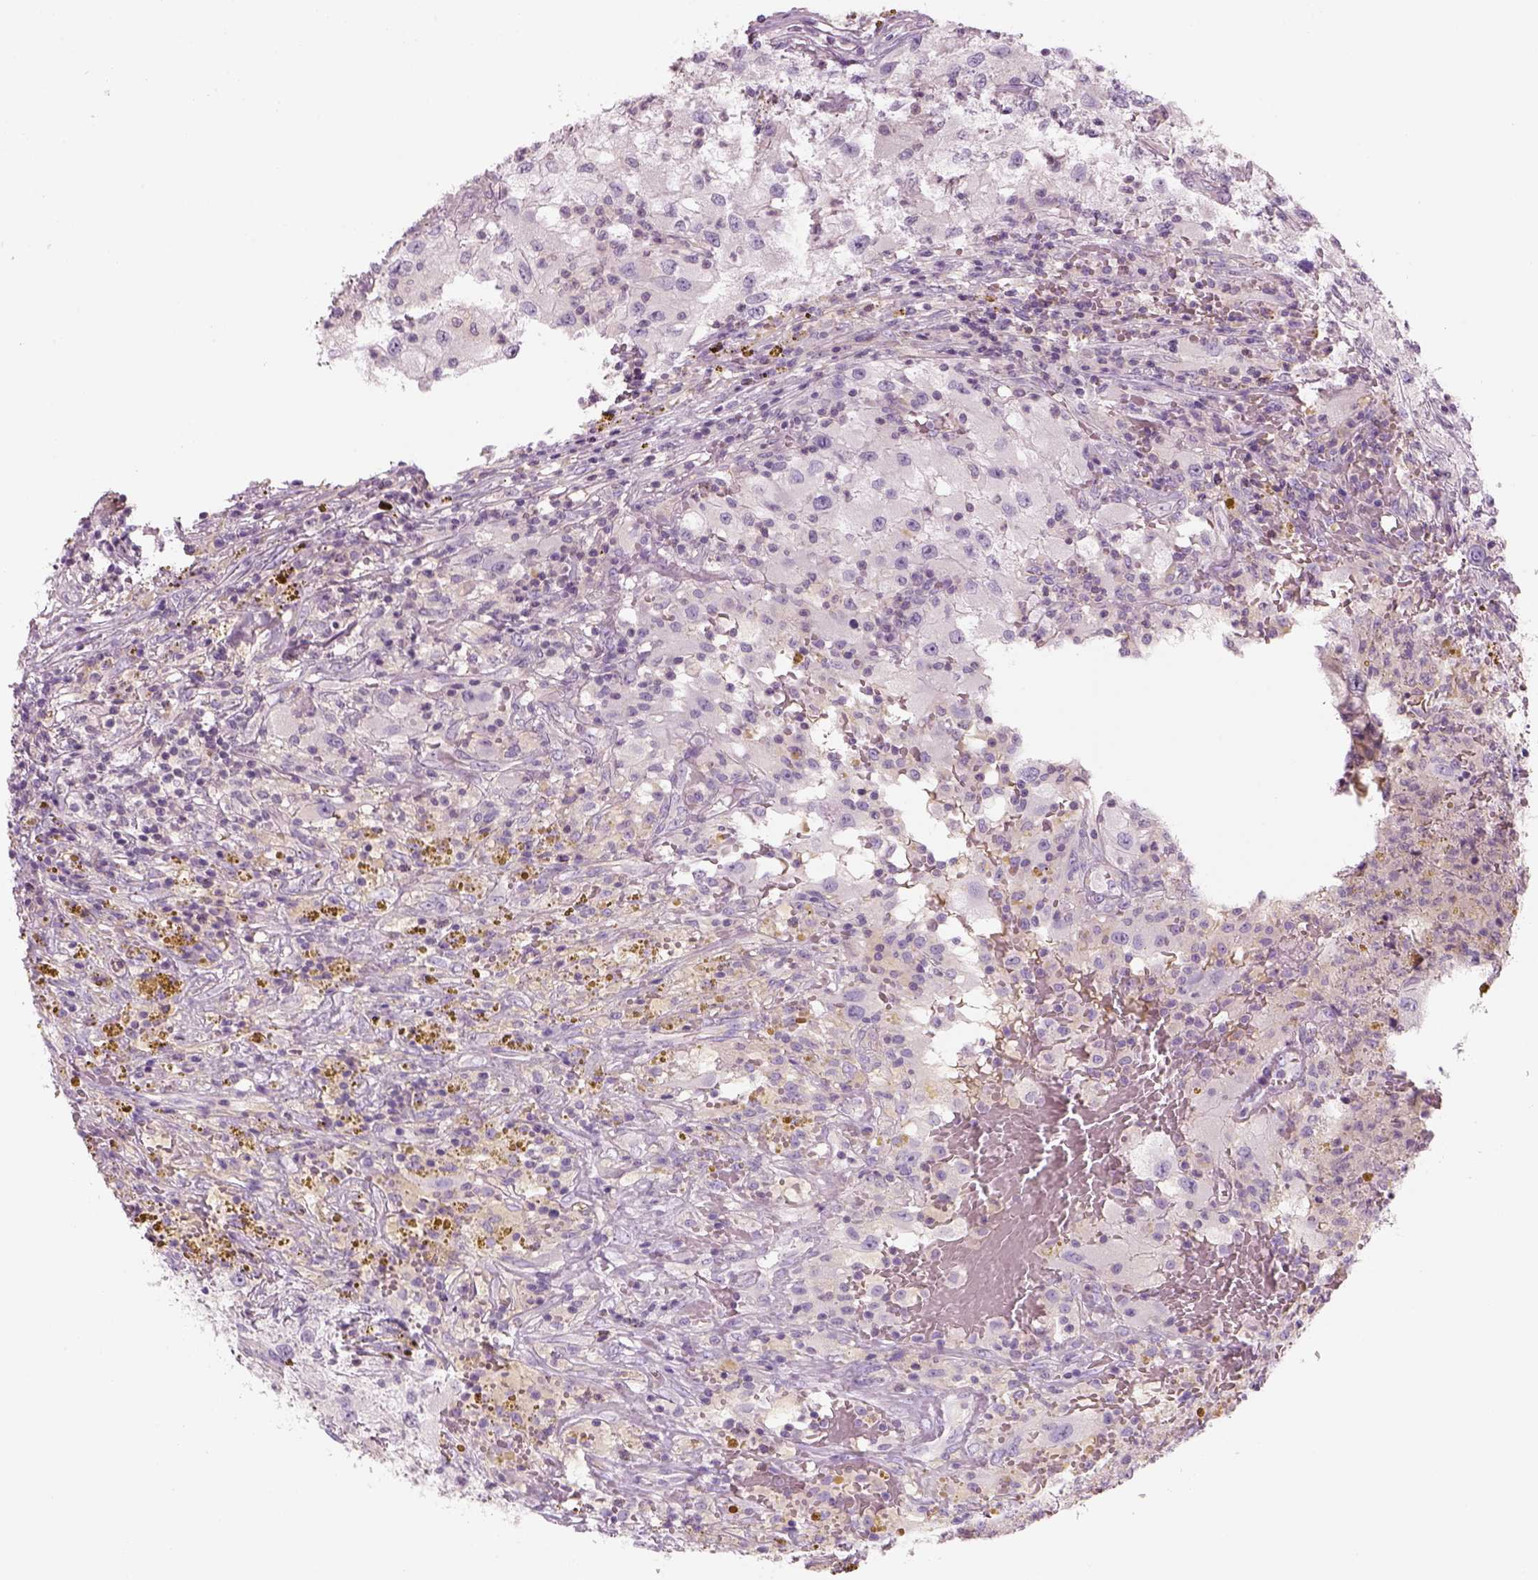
{"staining": {"intensity": "negative", "quantity": "none", "location": "none"}, "tissue": "renal cancer", "cell_type": "Tumor cells", "image_type": "cancer", "snomed": [{"axis": "morphology", "description": "Adenocarcinoma, NOS"}, {"axis": "topography", "description": "Kidney"}], "caption": "This micrograph is of adenocarcinoma (renal) stained with immunohistochemistry to label a protein in brown with the nuclei are counter-stained blue. There is no positivity in tumor cells.", "gene": "SLC1A7", "patient": {"sex": "female", "age": 67}}